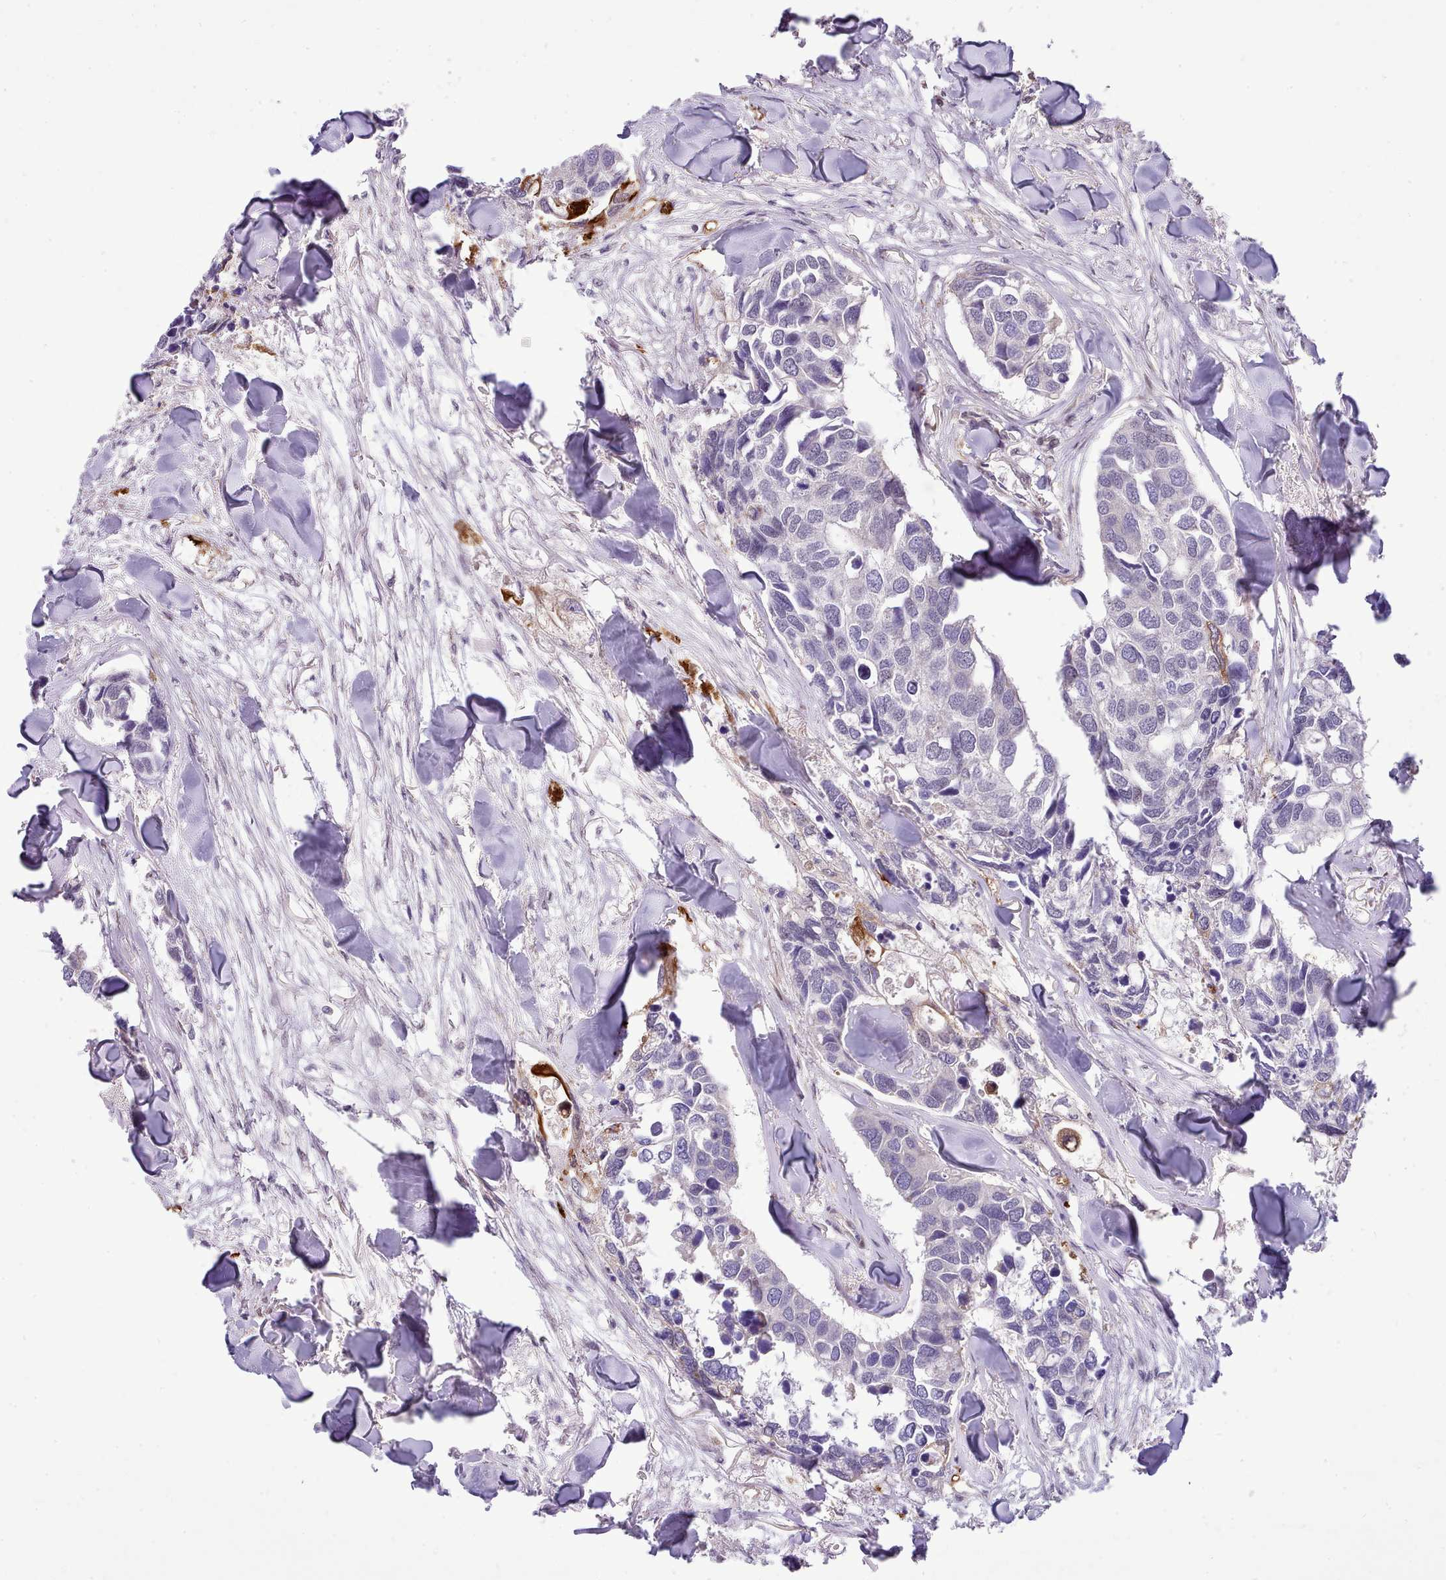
{"staining": {"intensity": "negative", "quantity": "none", "location": "none"}, "tissue": "breast cancer", "cell_type": "Tumor cells", "image_type": "cancer", "snomed": [{"axis": "morphology", "description": "Duct carcinoma"}, {"axis": "topography", "description": "Breast"}], "caption": "Photomicrograph shows no protein positivity in tumor cells of intraductal carcinoma (breast) tissue.", "gene": "HOXB7", "patient": {"sex": "female", "age": 83}}